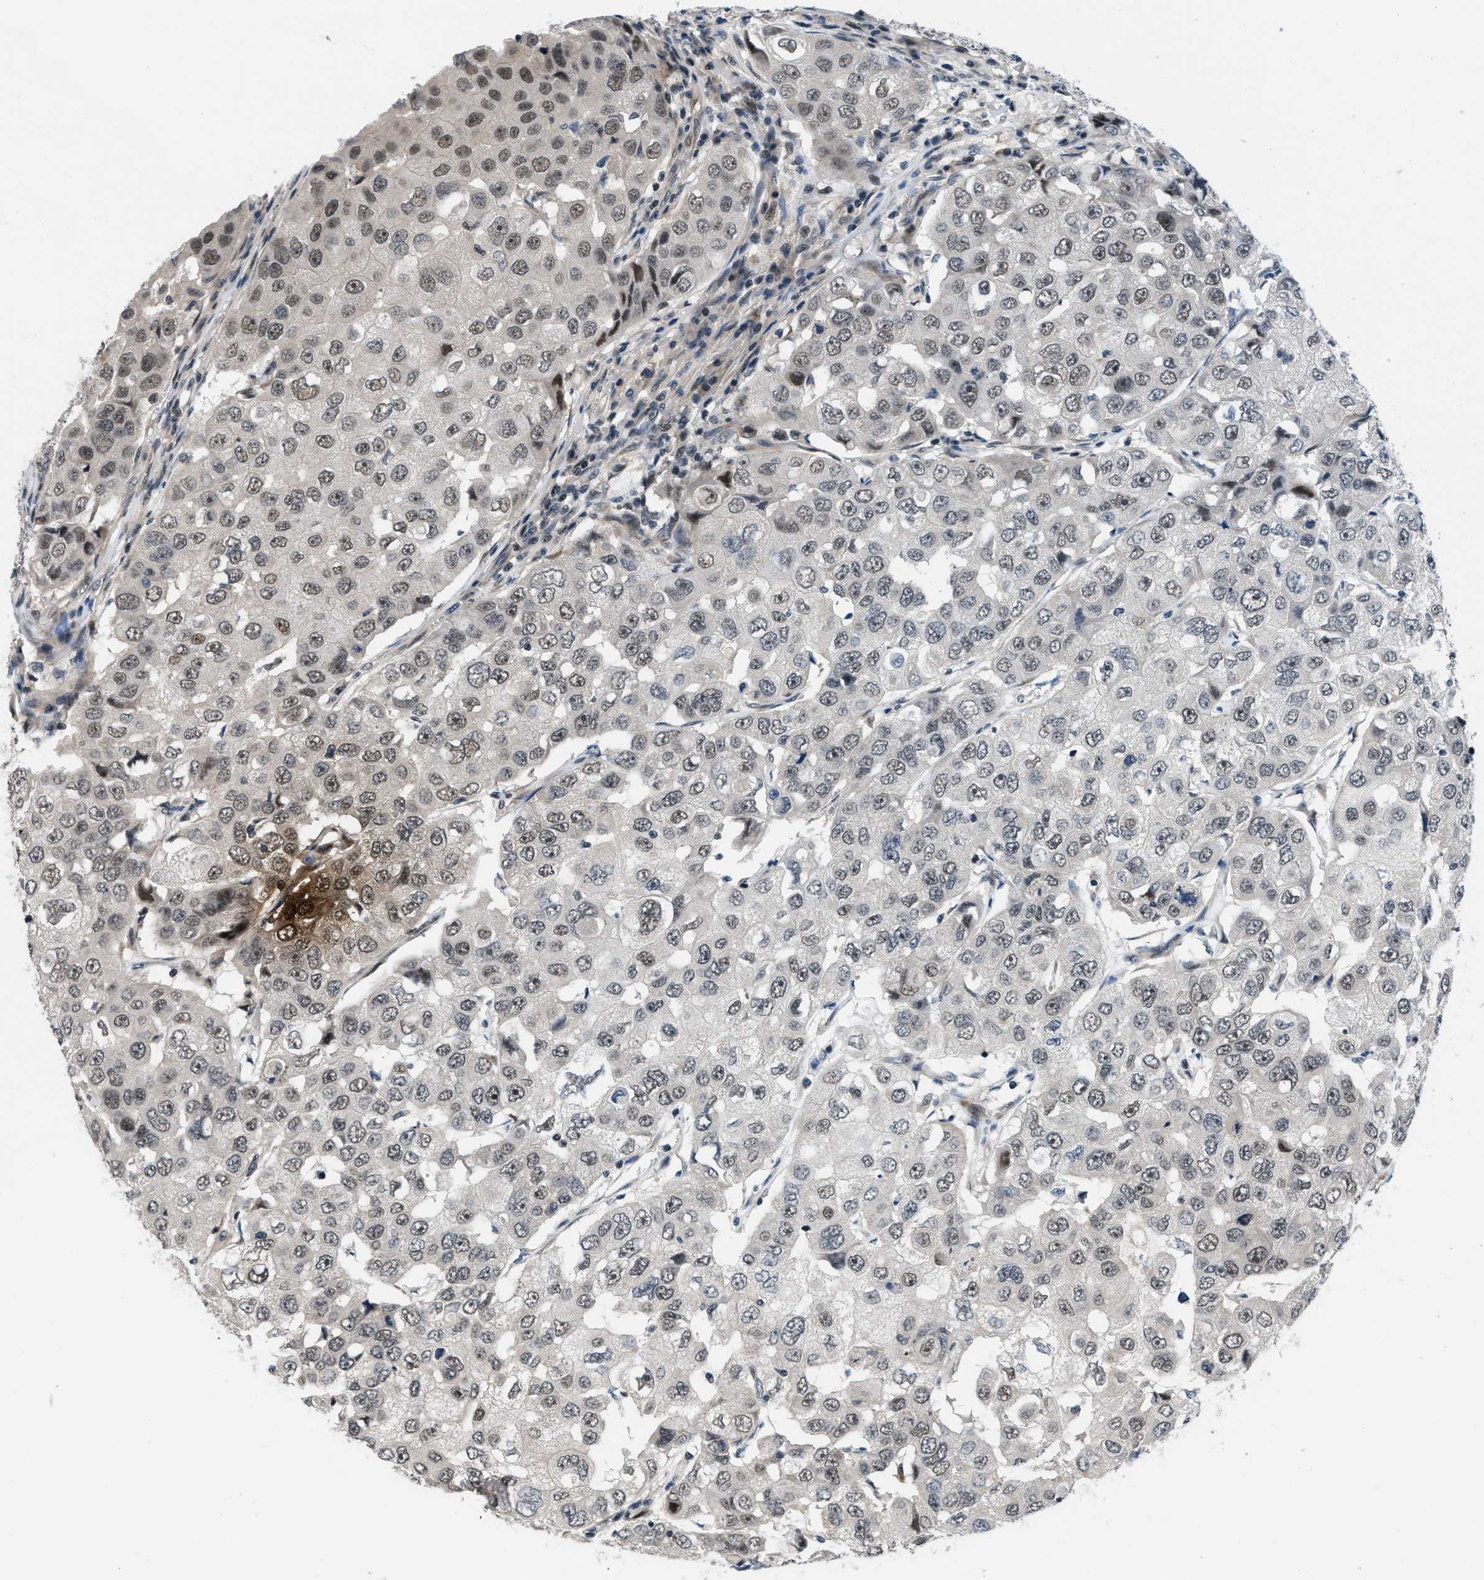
{"staining": {"intensity": "moderate", "quantity": "25%-75%", "location": "nuclear"}, "tissue": "breast cancer", "cell_type": "Tumor cells", "image_type": "cancer", "snomed": [{"axis": "morphology", "description": "Duct carcinoma"}, {"axis": "topography", "description": "Breast"}], "caption": "Human breast cancer stained with a protein marker shows moderate staining in tumor cells.", "gene": "SETD5", "patient": {"sex": "female", "age": 27}}